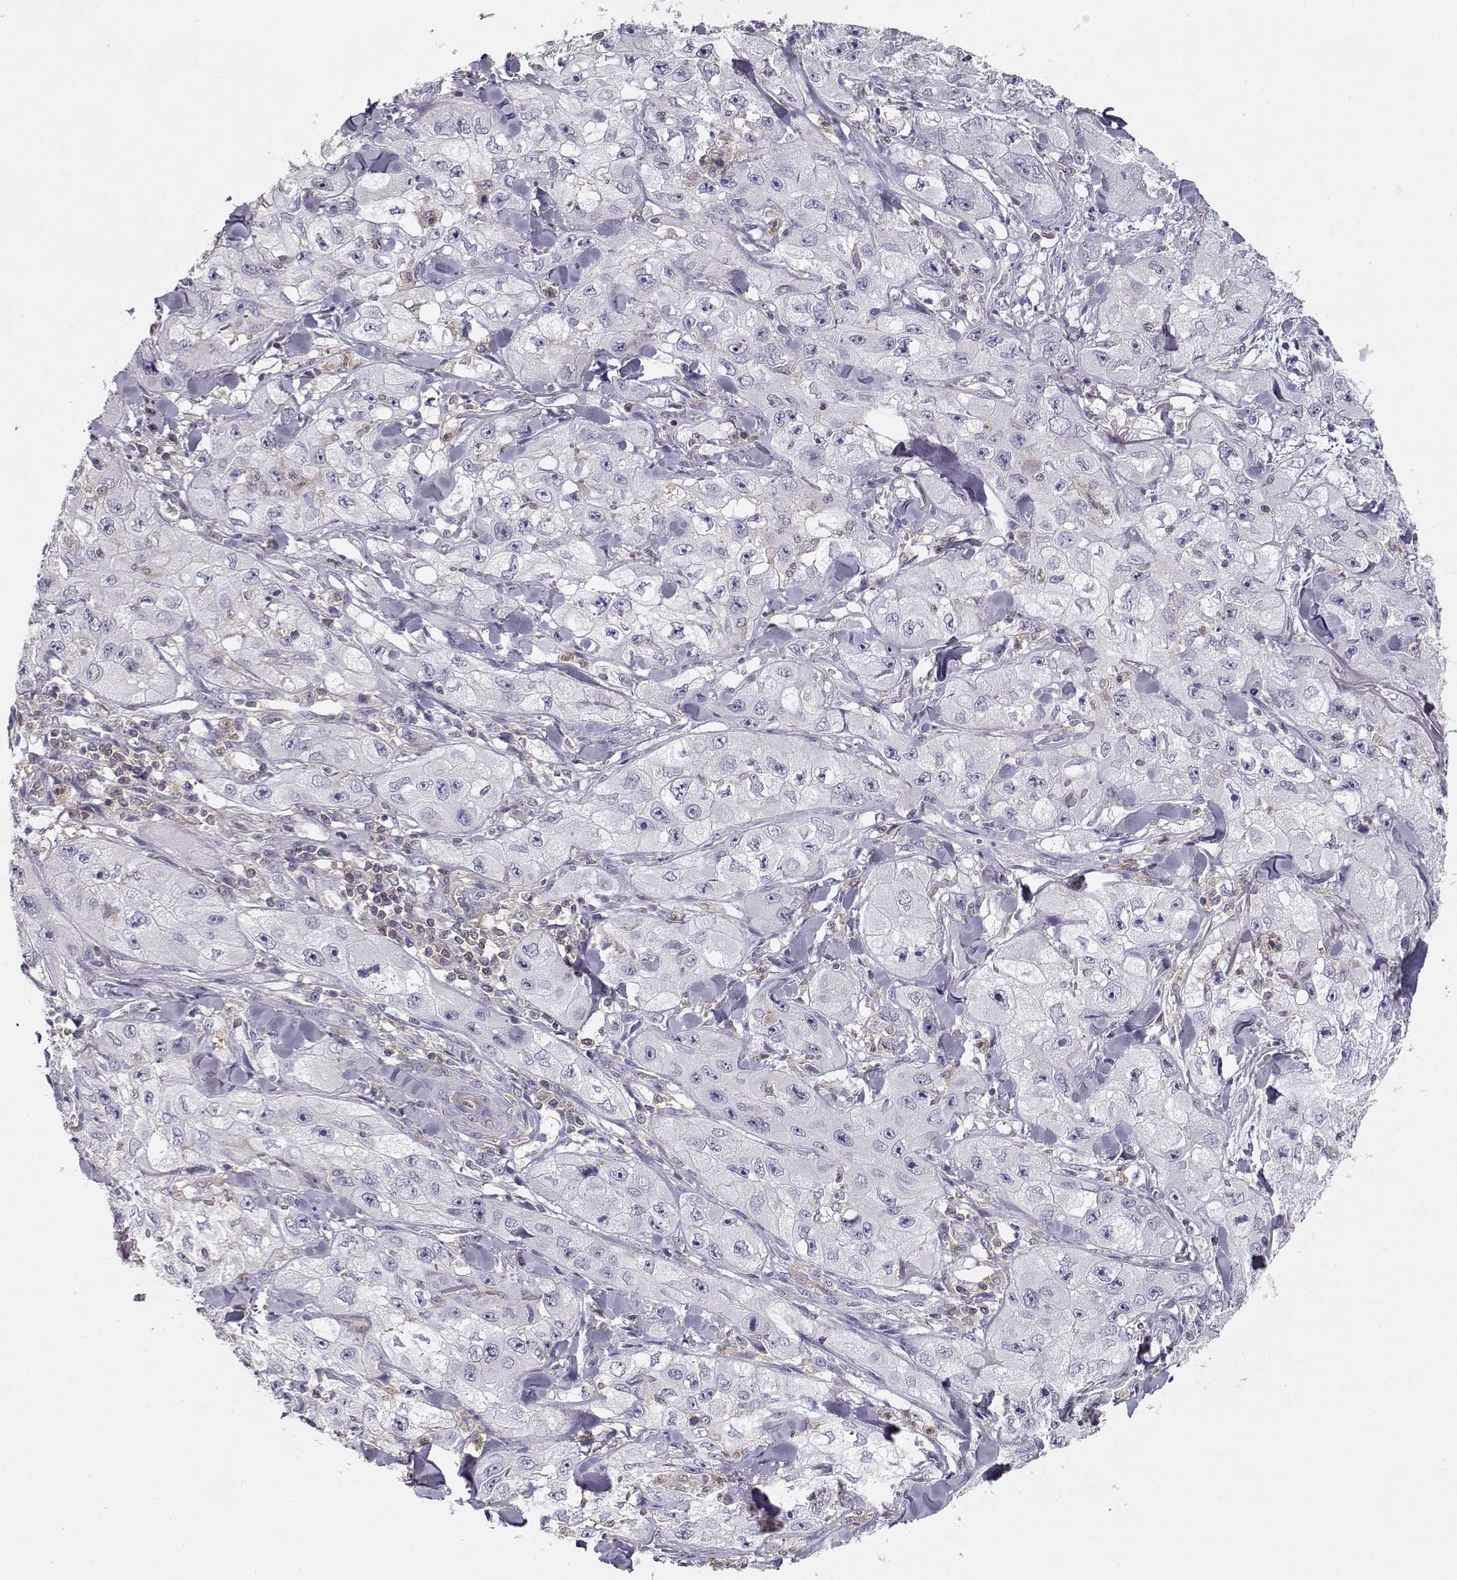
{"staining": {"intensity": "negative", "quantity": "none", "location": "none"}, "tissue": "skin cancer", "cell_type": "Tumor cells", "image_type": "cancer", "snomed": [{"axis": "morphology", "description": "Squamous cell carcinoma, NOS"}, {"axis": "topography", "description": "Skin"}, {"axis": "topography", "description": "Subcutis"}], "caption": "This histopathology image is of skin cancer stained with IHC to label a protein in brown with the nuclei are counter-stained blue. There is no staining in tumor cells.", "gene": "VAV1", "patient": {"sex": "male", "age": 73}}